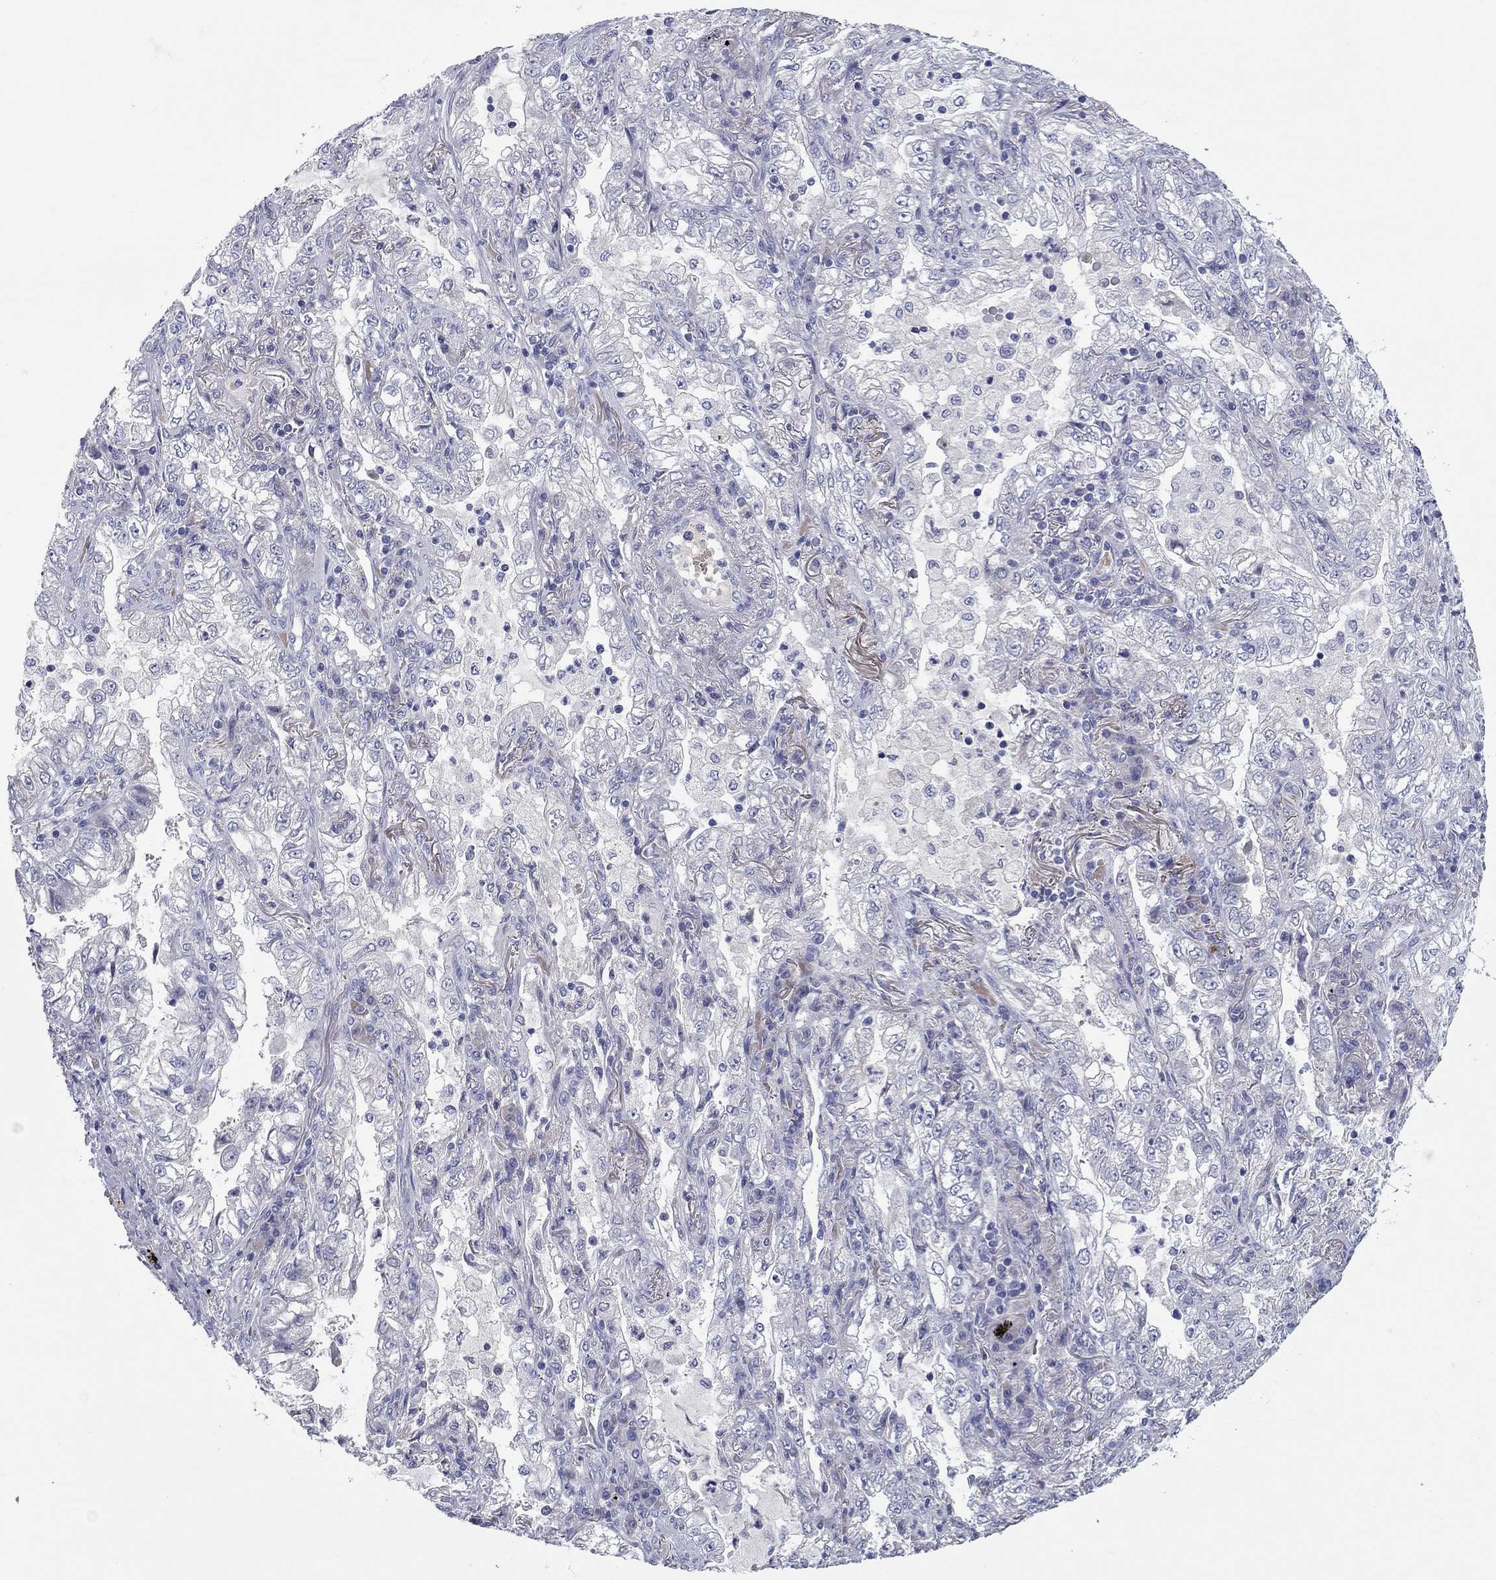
{"staining": {"intensity": "negative", "quantity": "none", "location": "none"}, "tissue": "lung cancer", "cell_type": "Tumor cells", "image_type": "cancer", "snomed": [{"axis": "morphology", "description": "Adenocarcinoma, NOS"}, {"axis": "topography", "description": "Lung"}], "caption": "Protein analysis of lung cancer (adenocarcinoma) displays no significant expression in tumor cells.", "gene": "UNC119B", "patient": {"sex": "female", "age": 73}}